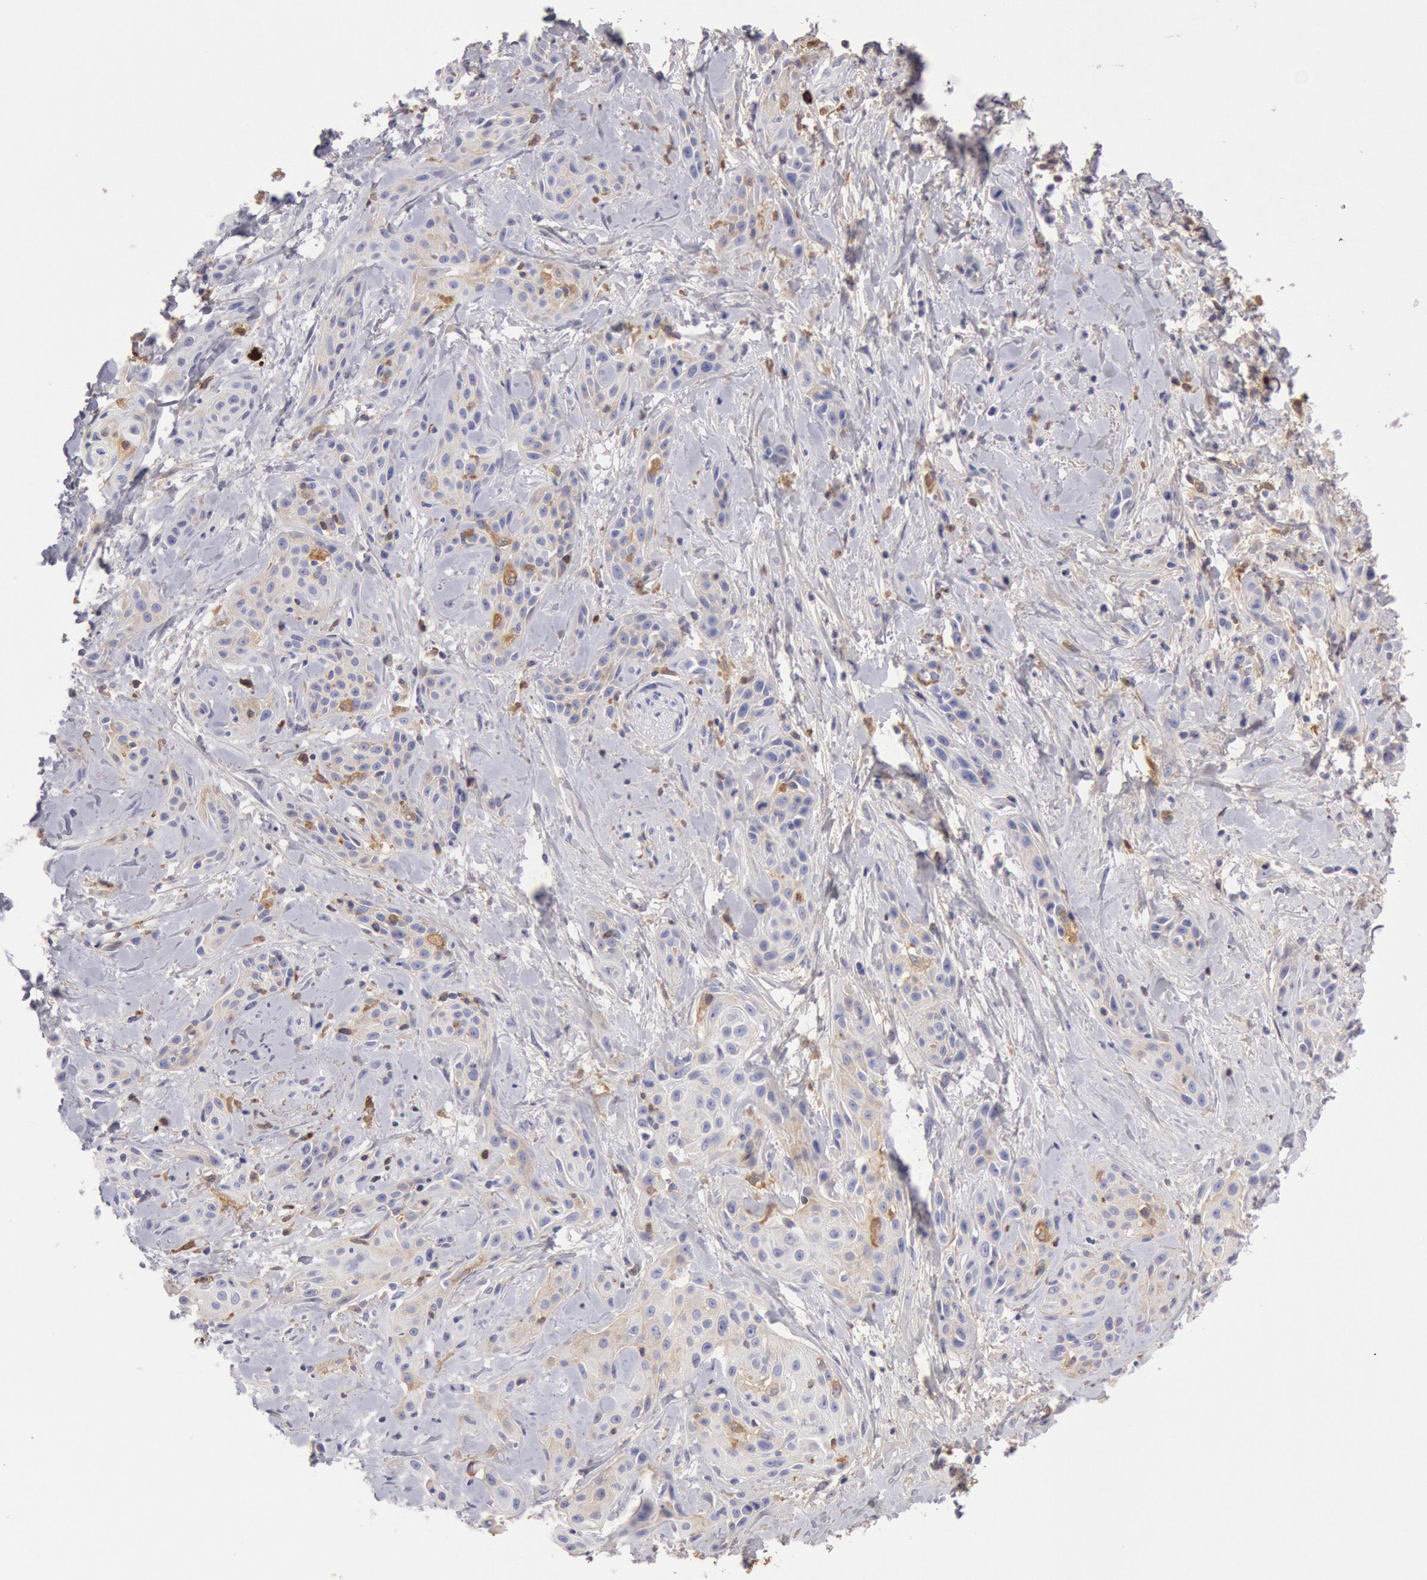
{"staining": {"intensity": "weak", "quantity": "<25%", "location": "cytoplasmic/membranous"}, "tissue": "skin cancer", "cell_type": "Tumor cells", "image_type": "cancer", "snomed": [{"axis": "morphology", "description": "Squamous cell carcinoma, NOS"}, {"axis": "topography", "description": "Skin"}, {"axis": "topography", "description": "Anal"}], "caption": "Immunohistochemistry micrograph of skin cancer (squamous cell carcinoma) stained for a protein (brown), which reveals no staining in tumor cells. (Stains: DAB (3,3'-diaminobenzidine) IHC with hematoxylin counter stain, Microscopy: brightfield microscopy at high magnification).", "gene": "IGHA1", "patient": {"sex": "male", "age": 64}}